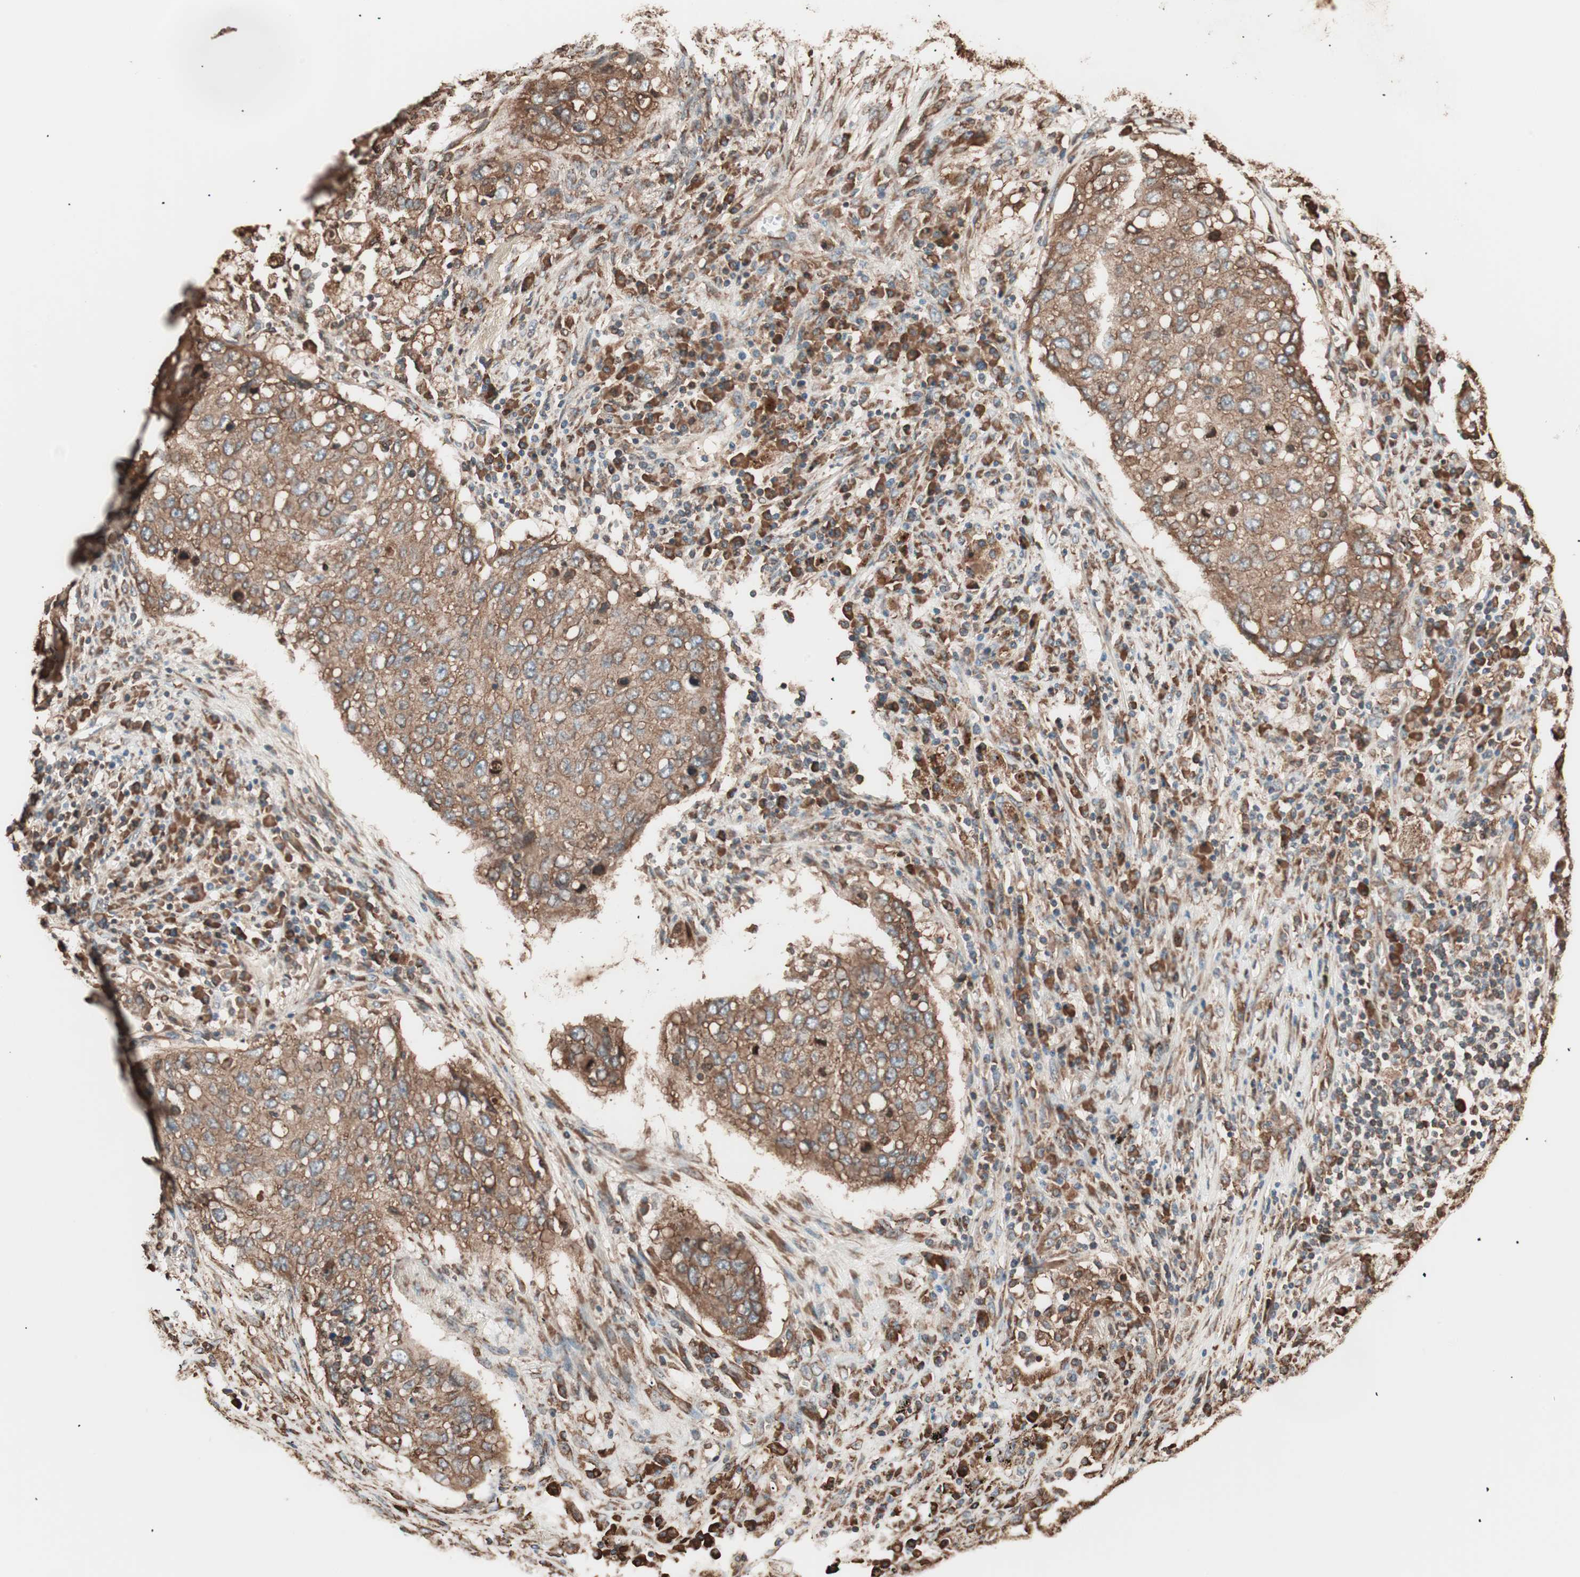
{"staining": {"intensity": "moderate", "quantity": ">75%", "location": "cytoplasmic/membranous"}, "tissue": "lung cancer", "cell_type": "Tumor cells", "image_type": "cancer", "snomed": [{"axis": "morphology", "description": "Squamous cell carcinoma, NOS"}, {"axis": "topography", "description": "Lung"}], "caption": "This image reveals IHC staining of human lung cancer, with medium moderate cytoplasmic/membranous expression in about >75% of tumor cells.", "gene": "VEGFA", "patient": {"sex": "female", "age": 63}}